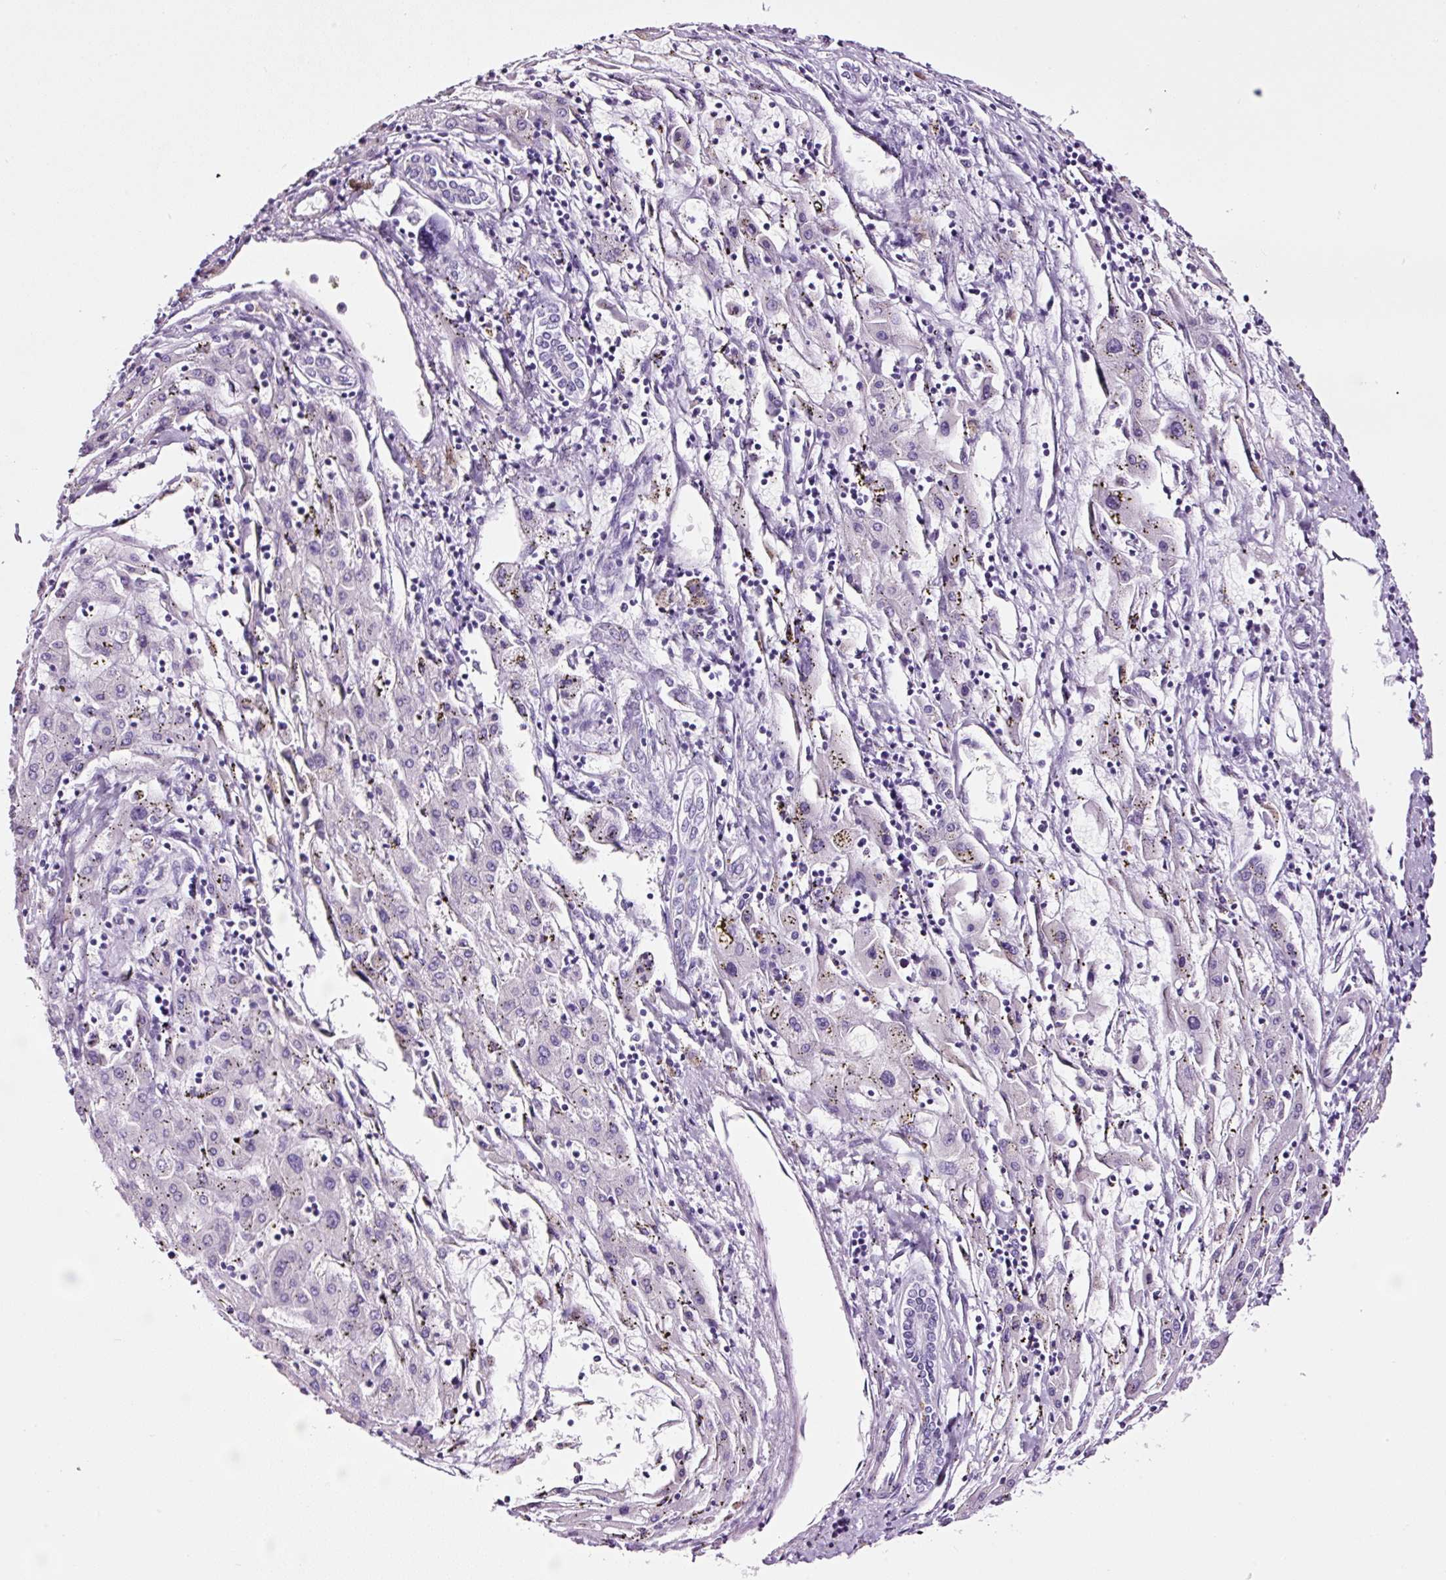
{"staining": {"intensity": "negative", "quantity": "none", "location": "none"}, "tissue": "liver cancer", "cell_type": "Tumor cells", "image_type": "cancer", "snomed": [{"axis": "morphology", "description": "Carcinoma, Hepatocellular, NOS"}, {"axis": "topography", "description": "Liver"}], "caption": "An immunohistochemistry (IHC) micrograph of liver cancer (hepatocellular carcinoma) is shown. There is no staining in tumor cells of liver cancer (hepatocellular carcinoma).", "gene": "RTF2", "patient": {"sex": "male", "age": 72}}